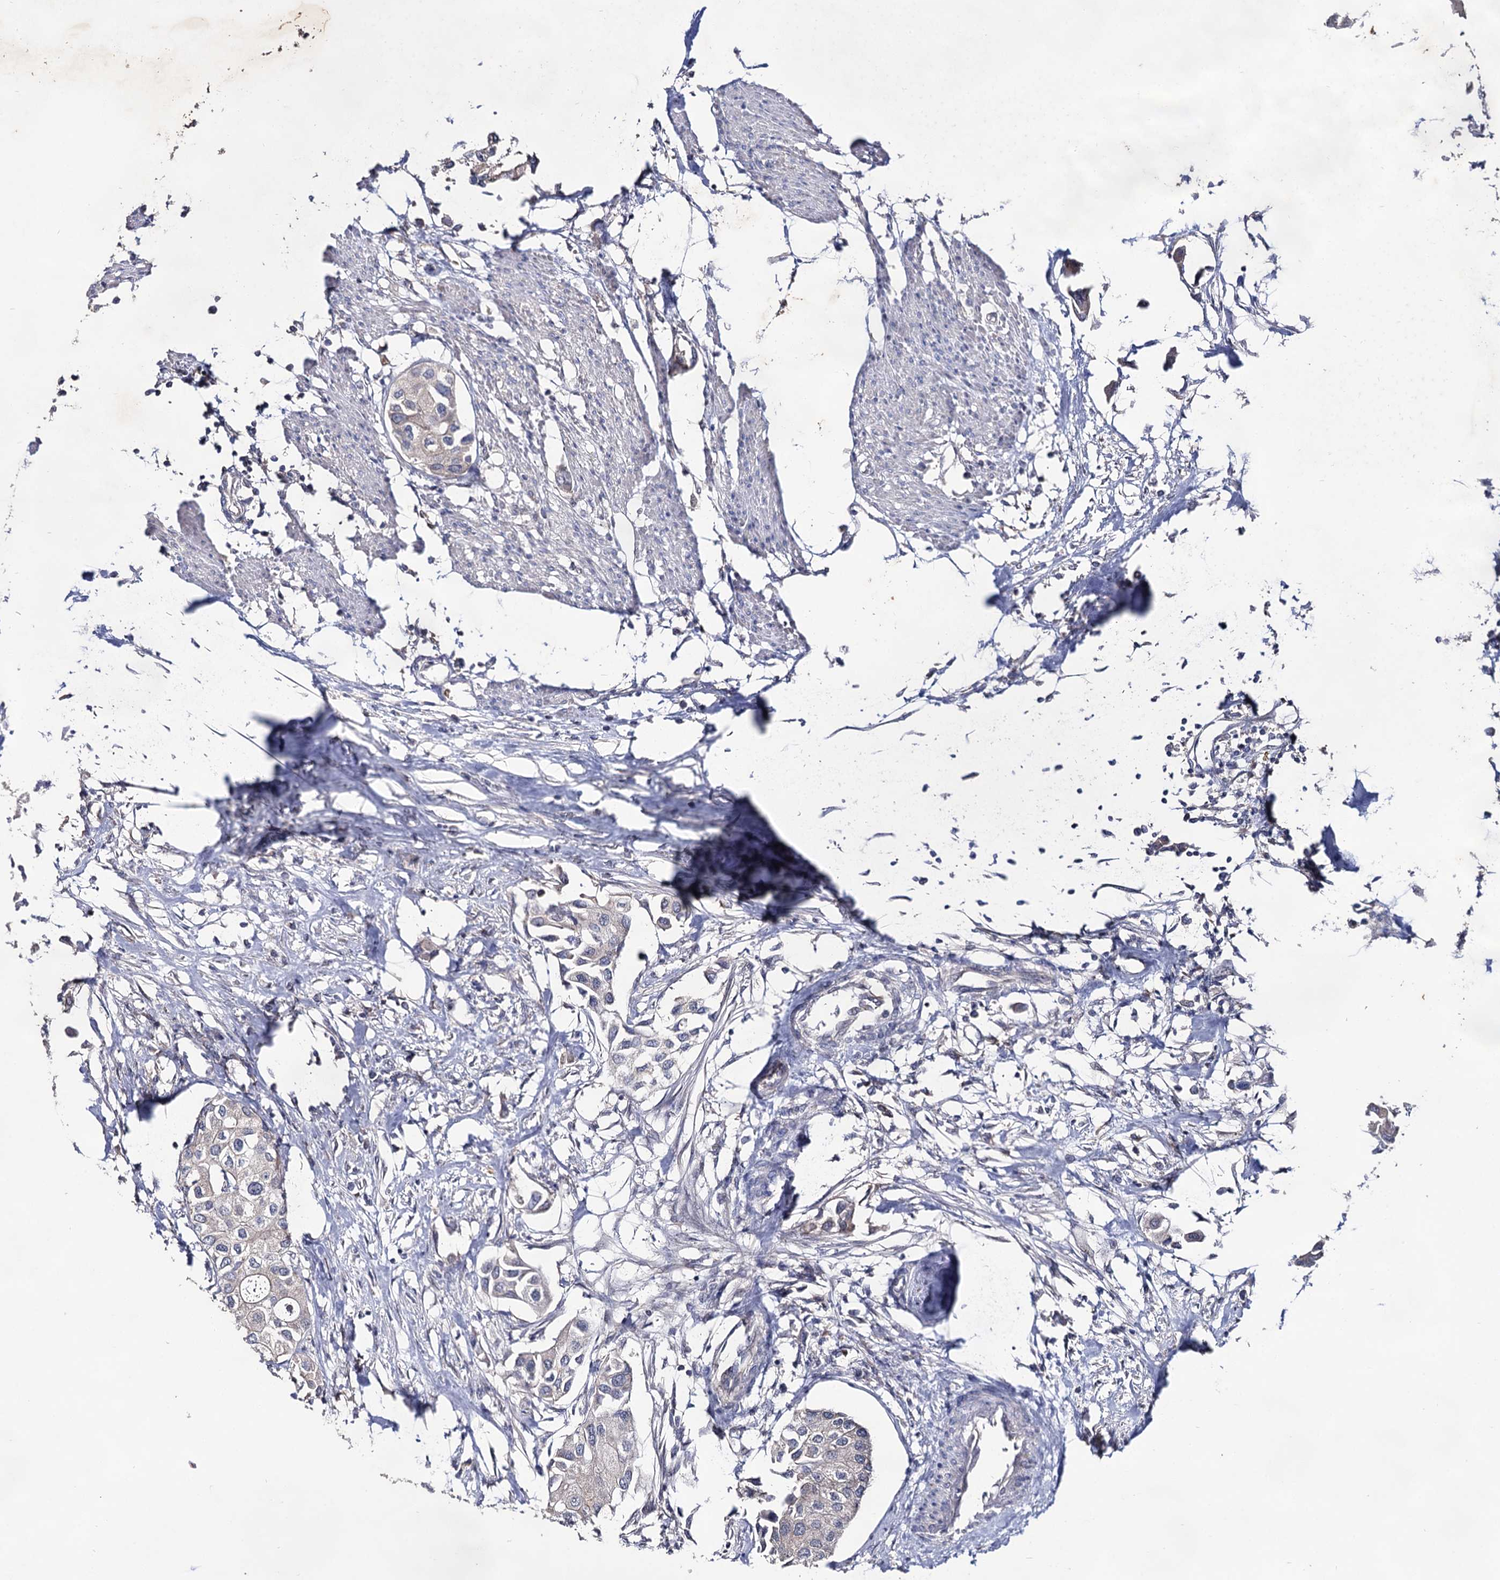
{"staining": {"intensity": "negative", "quantity": "none", "location": "none"}, "tissue": "urothelial cancer", "cell_type": "Tumor cells", "image_type": "cancer", "snomed": [{"axis": "morphology", "description": "Urothelial carcinoma, High grade"}, {"axis": "topography", "description": "Urinary bladder"}], "caption": "Image shows no protein expression in tumor cells of urothelial cancer tissue.", "gene": "ARFIP2", "patient": {"sex": "male", "age": 64}}